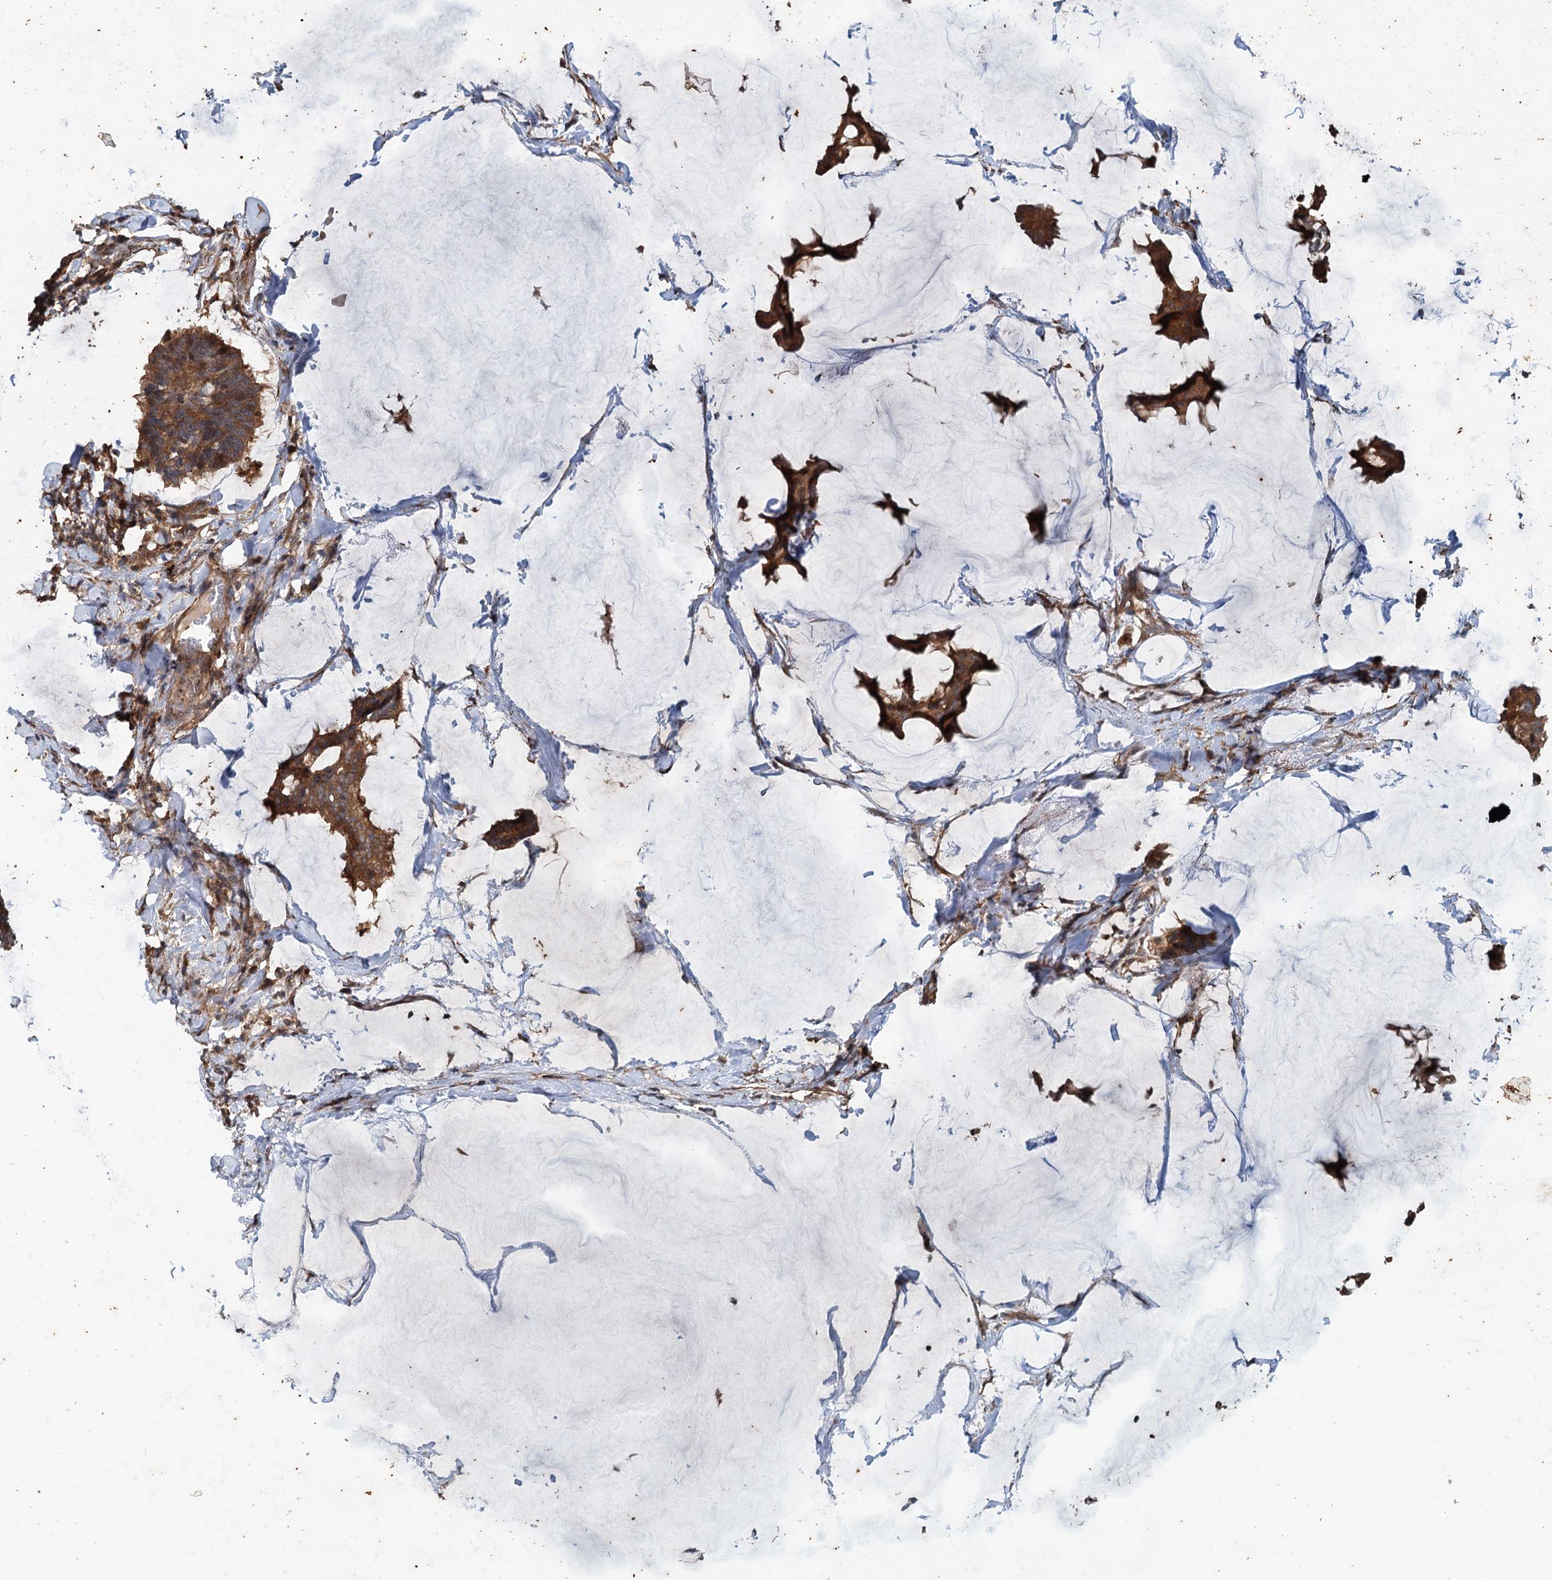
{"staining": {"intensity": "strong", "quantity": ">75%", "location": "cytoplasmic/membranous"}, "tissue": "breast cancer", "cell_type": "Tumor cells", "image_type": "cancer", "snomed": [{"axis": "morphology", "description": "Duct carcinoma"}, {"axis": "topography", "description": "Breast"}], "caption": "Protein analysis of breast cancer tissue shows strong cytoplasmic/membranous staining in about >75% of tumor cells. Using DAB (brown) and hematoxylin (blue) stains, captured at high magnification using brightfield microscopy.", "gene": "TEDC1", "patient": {"sex": "female", "age": 93}}